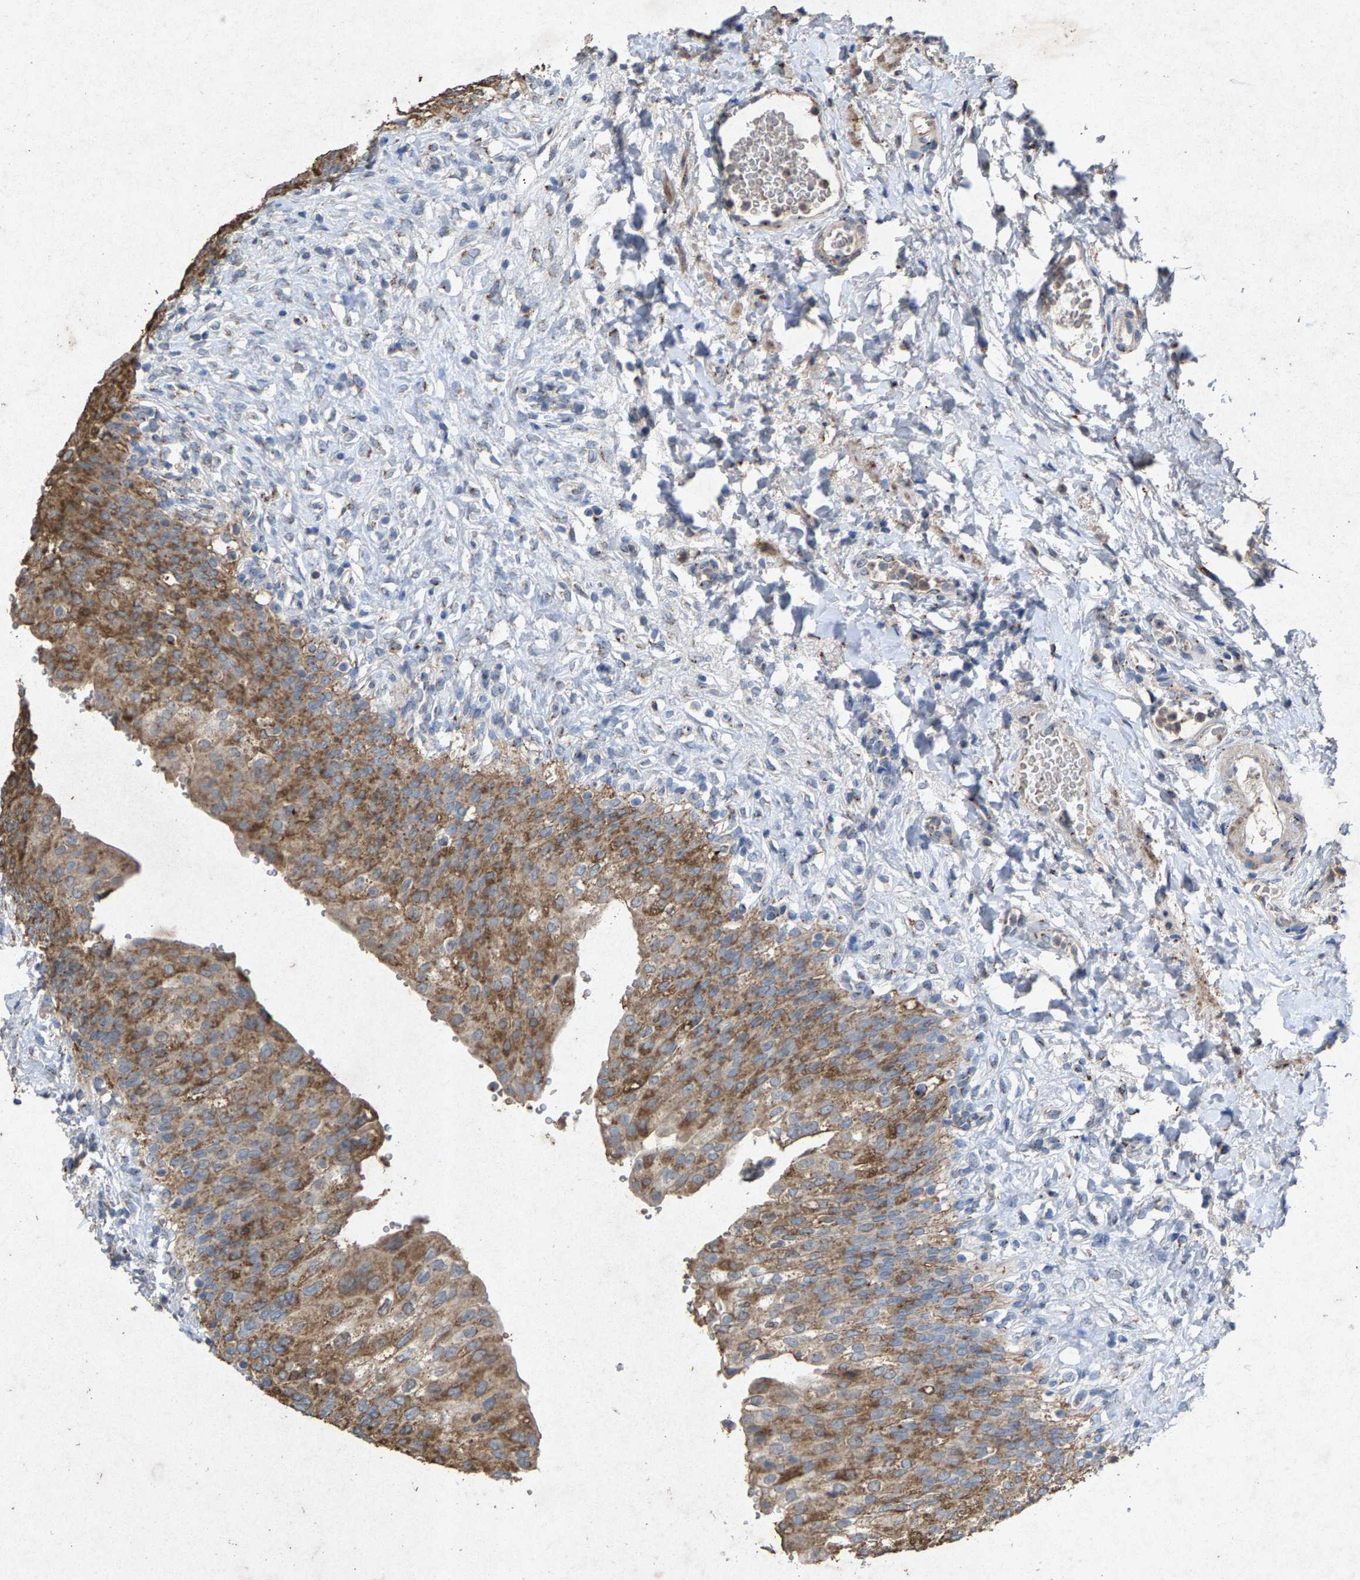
{"staining": {"intensity": "moderate", "quantity": ">75%", "location": "cytoplasmic/membranous"}, "tissue": "urinary bladder", "cell_type": "Urothelial cells", "image_type": "normal", "snomed": [{"axis": "morphology", "description": "Urothelial carcinoma, High grade"}, {"axis": "topography", "description": "Urinary bladder"}], "caption": "This micrograph demonstrates benign urinary bladder stained with IHC to label a protein in brown. The cytoplasmic/membranous of urothelial cells show moderate positivity for the protein. Nuclei are counter-stained blue.", "gene": "MAN2A1", "patient": {"sex": "male", "age": 46}}